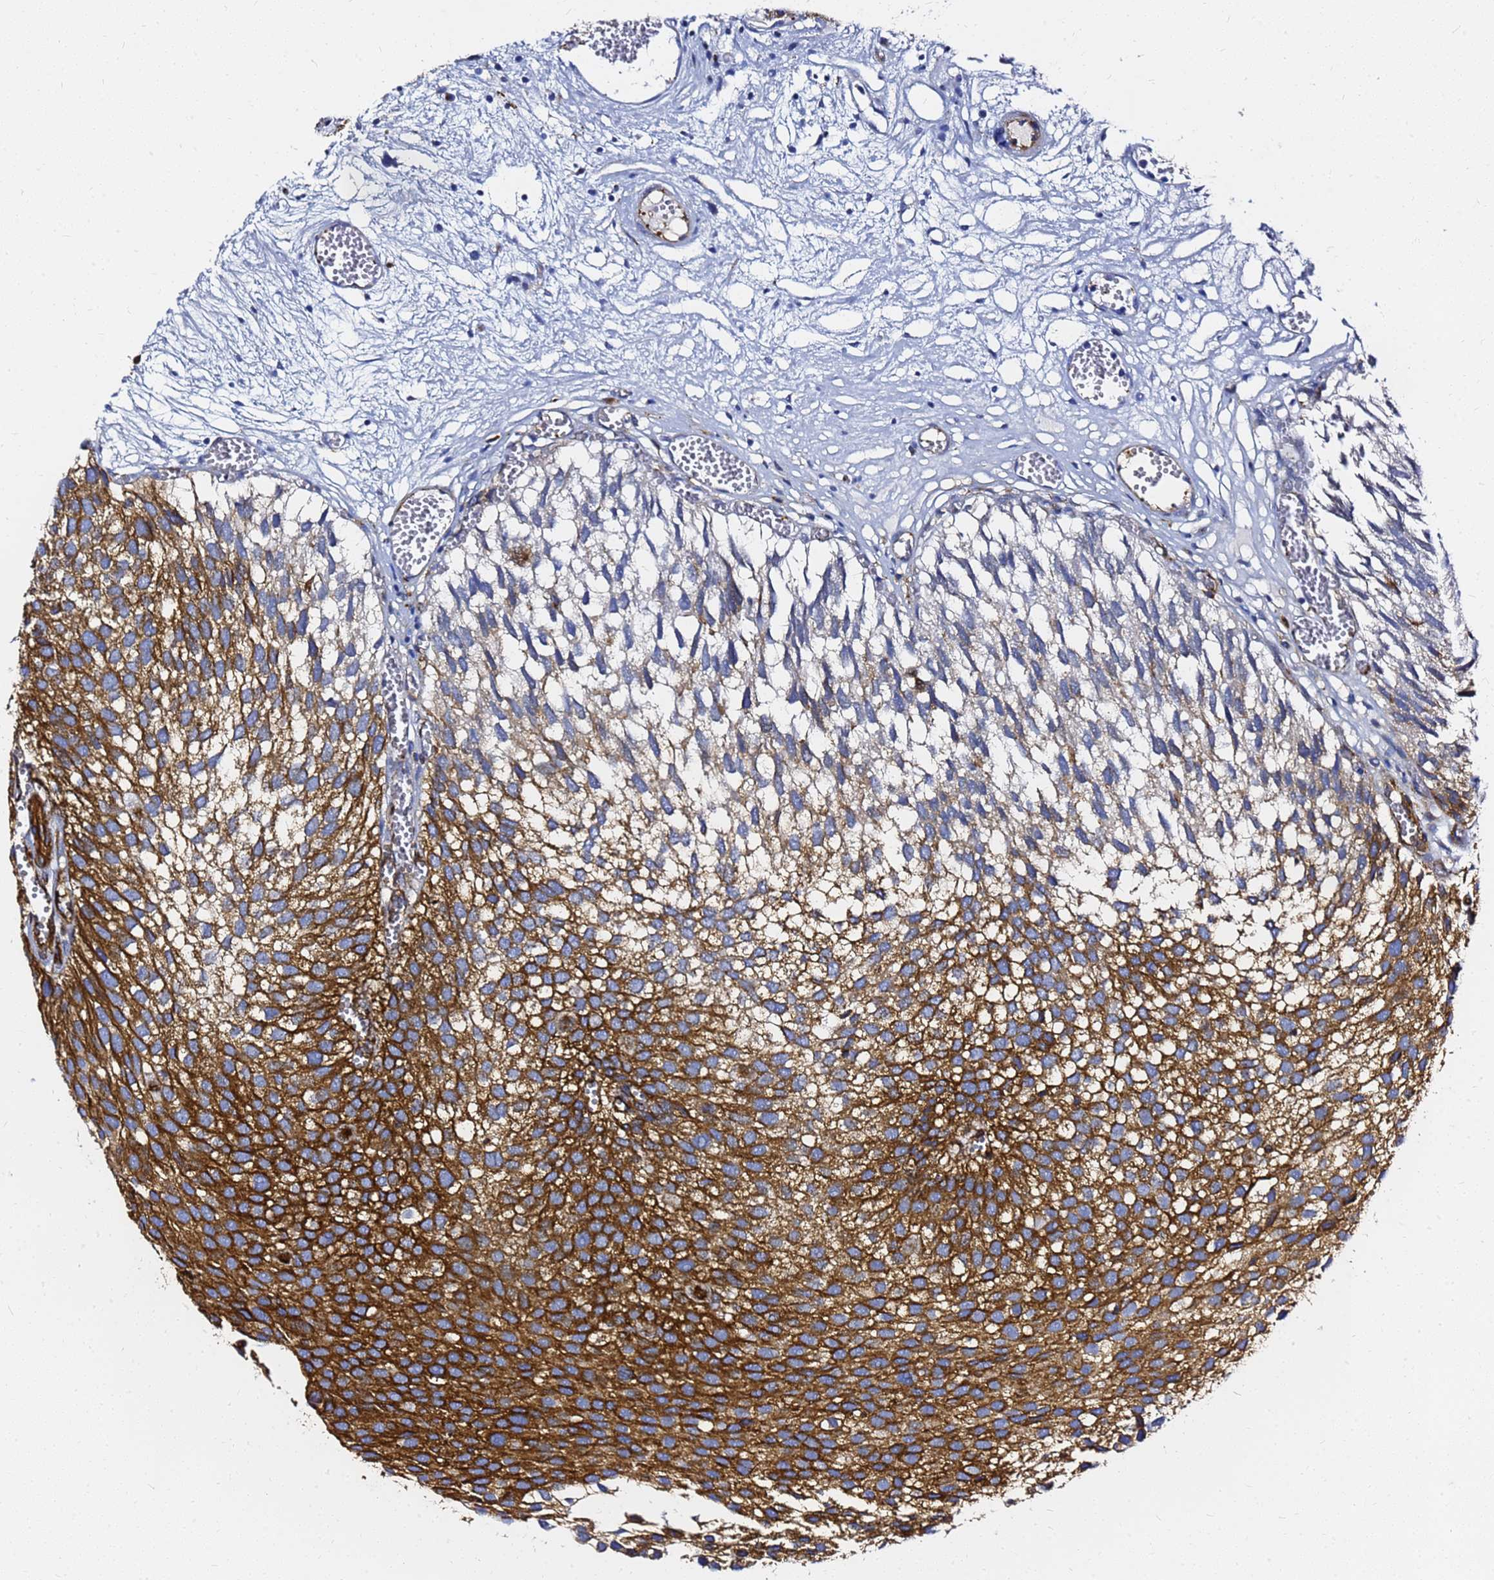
{"staining": {"intensity": "strong", "quantity": ">75%", "location": "cytoplasmic/membranous"}, "tissue": "urothelial cancer", "cell_type": "Tumor cells", "image_type": "cancer", "snomed": [{"axis": "morphology", "description": "Urothelial carcinoma, Low grade"}, {"axis": "topography", "description": "Urinary bladder"}], "caption": "A high amount of strong cytoplasmic/membranous staining is seen in approximately >75% of tumor cells in urothelial cancer tissue.", "gene": "TUBA8", "patient": {"sex": "male", "age": 88}}